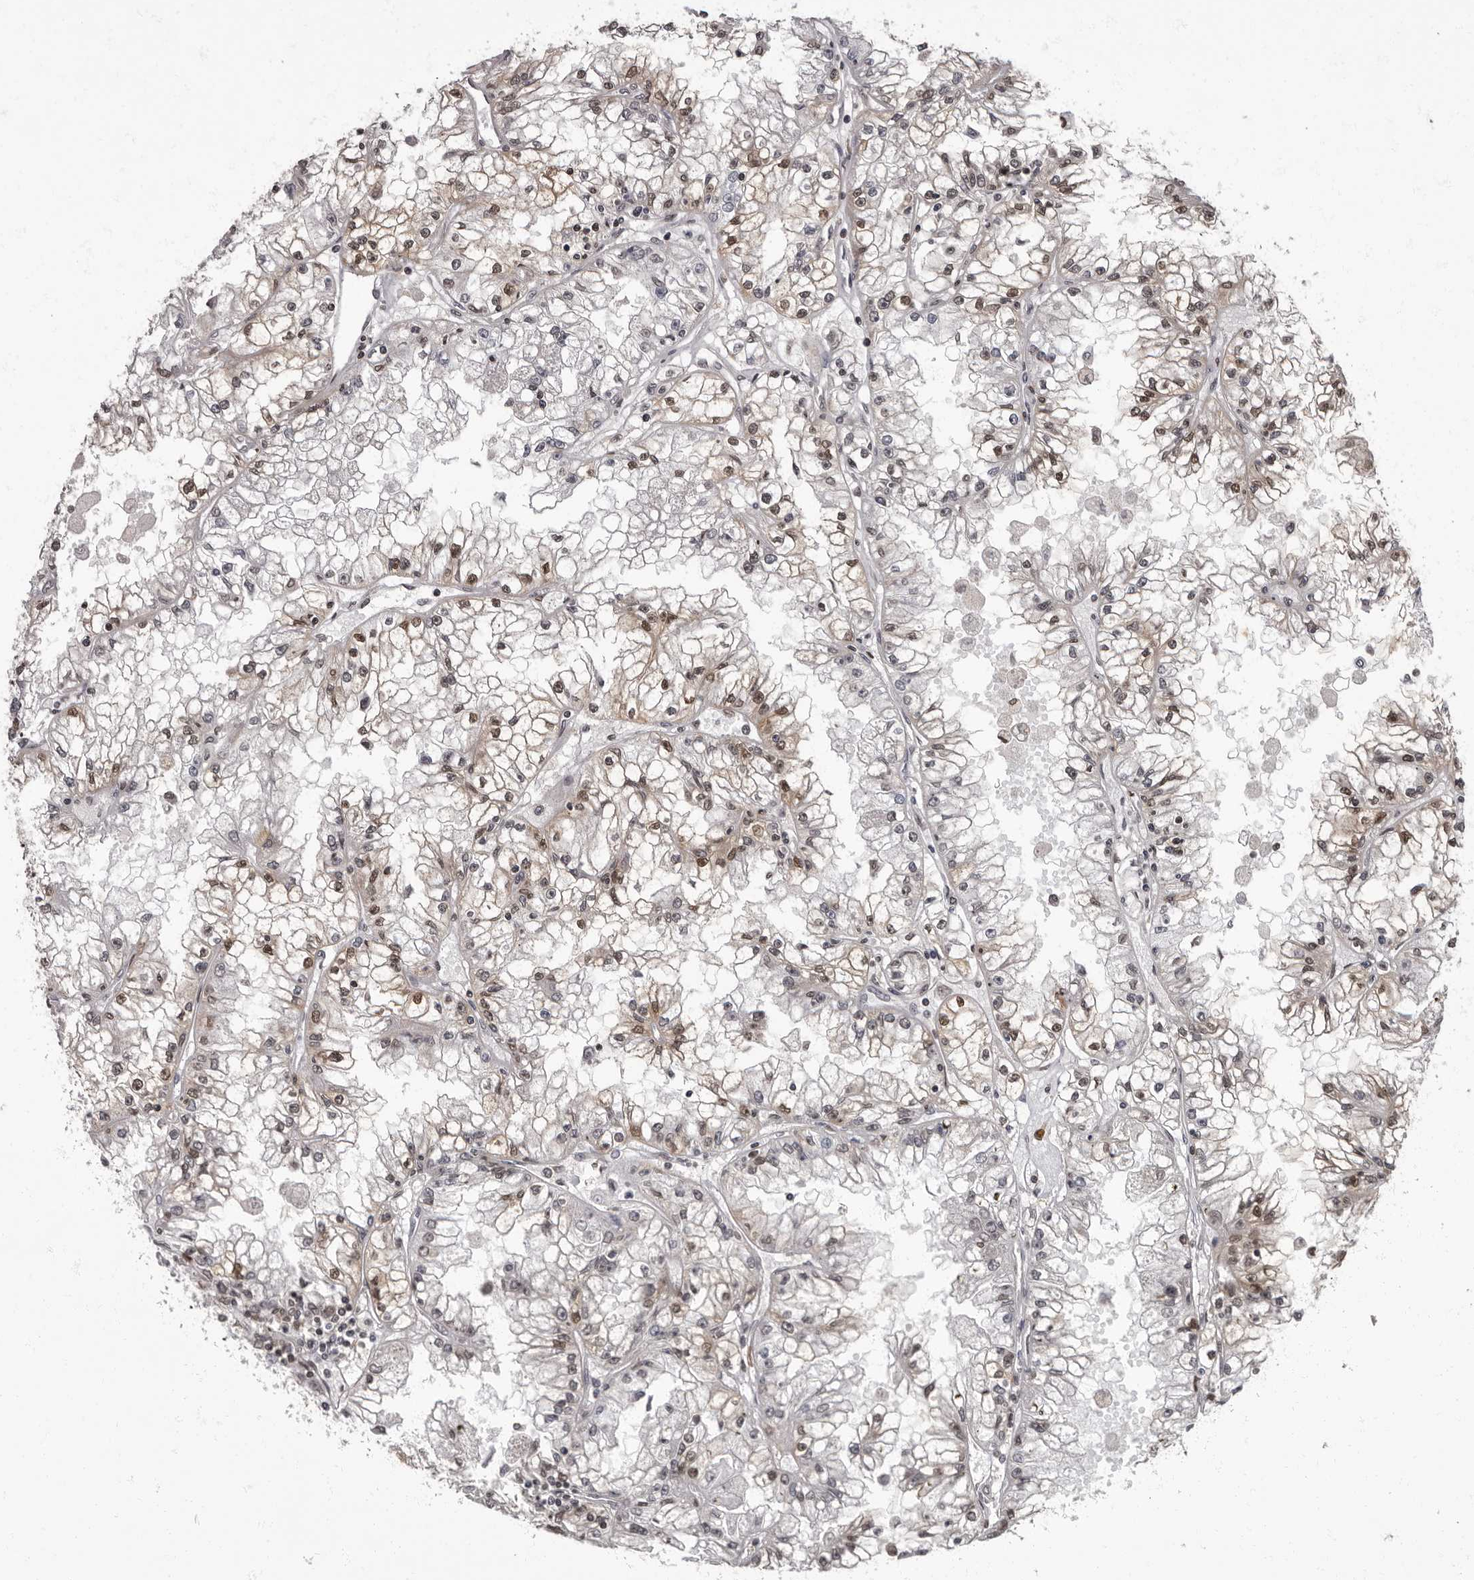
{"staining": {"intensity": "moderate", "quantity": "25%-75%", "location": "cytoplasmic/membranous,nuclear"}, "tissue": "renal cancer", "cell_type": "Tumor cells", "image_type": "cancer", "snomed": [{"axis": "morphology", "description": "Adenocarcinoma, NOS"}, {"axis": "topography", "description": "Kidney"}], "caption": "Human renal adenocarcinoma stained for a protein (brown) exhibits moderate cytoplasmic/membranous and nuclear positive expression in about 25%-75% of tumor cells.", "gene": "C1orf50", "patient": {"sex": "male", "age": 56}}